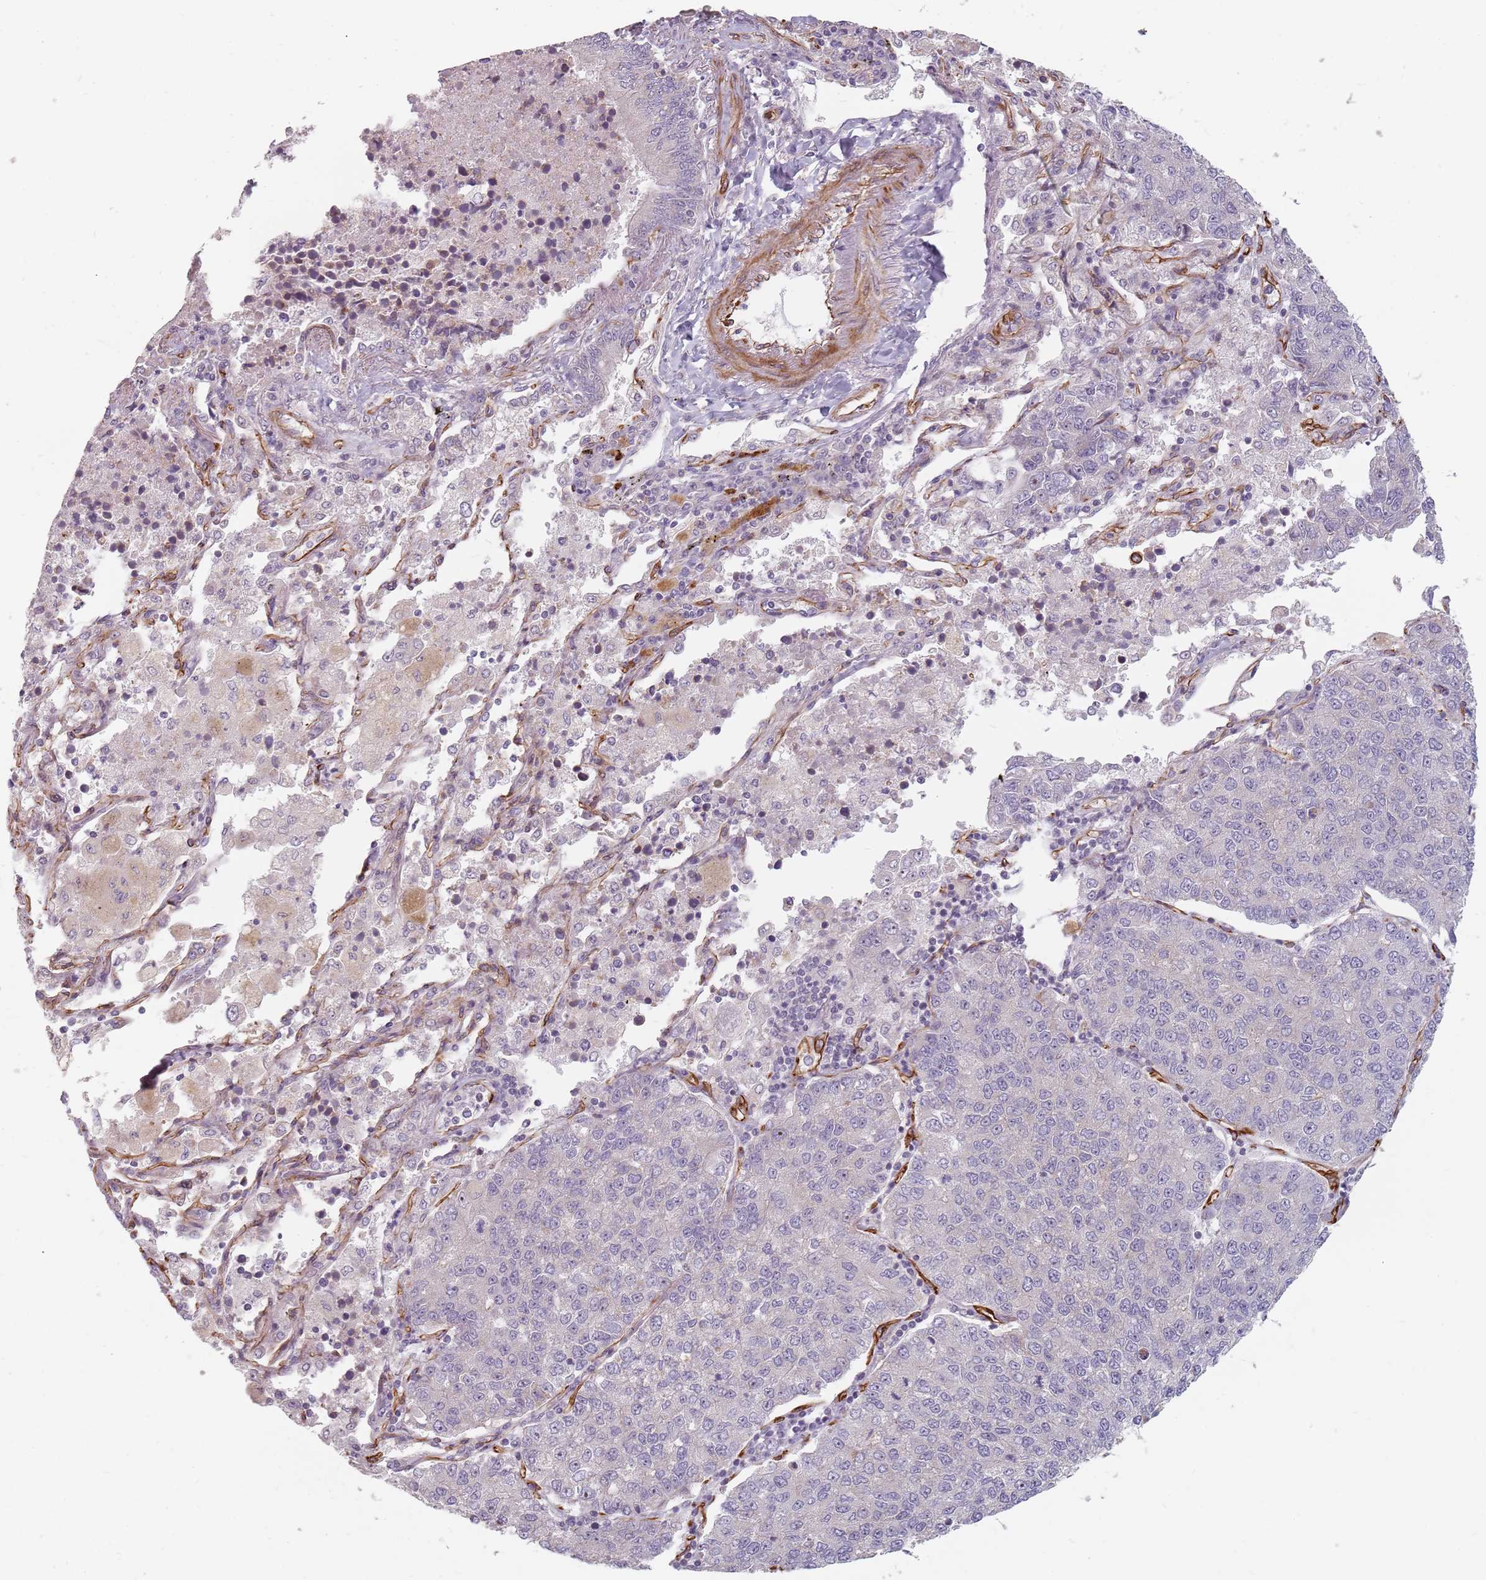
{"staining": {"intensity": "negative", "quantity": "none", "location": "none"}, "tissue": "lung cancer", "cell_type": "Tumor cells", "image_type": "cancer", "snomed": [{"axis": "morphology", "description": "Squamous cell carcinoma, NOS"}, {"axis": "topography", "description": "Lung"}], "caption": "Photomicrograph shows no protein expression in tumor cells of squamous cell carcinoma (lung) tissue.", "gene": "GAS2L3", "patient": {"sex": "female", "age": 70}}